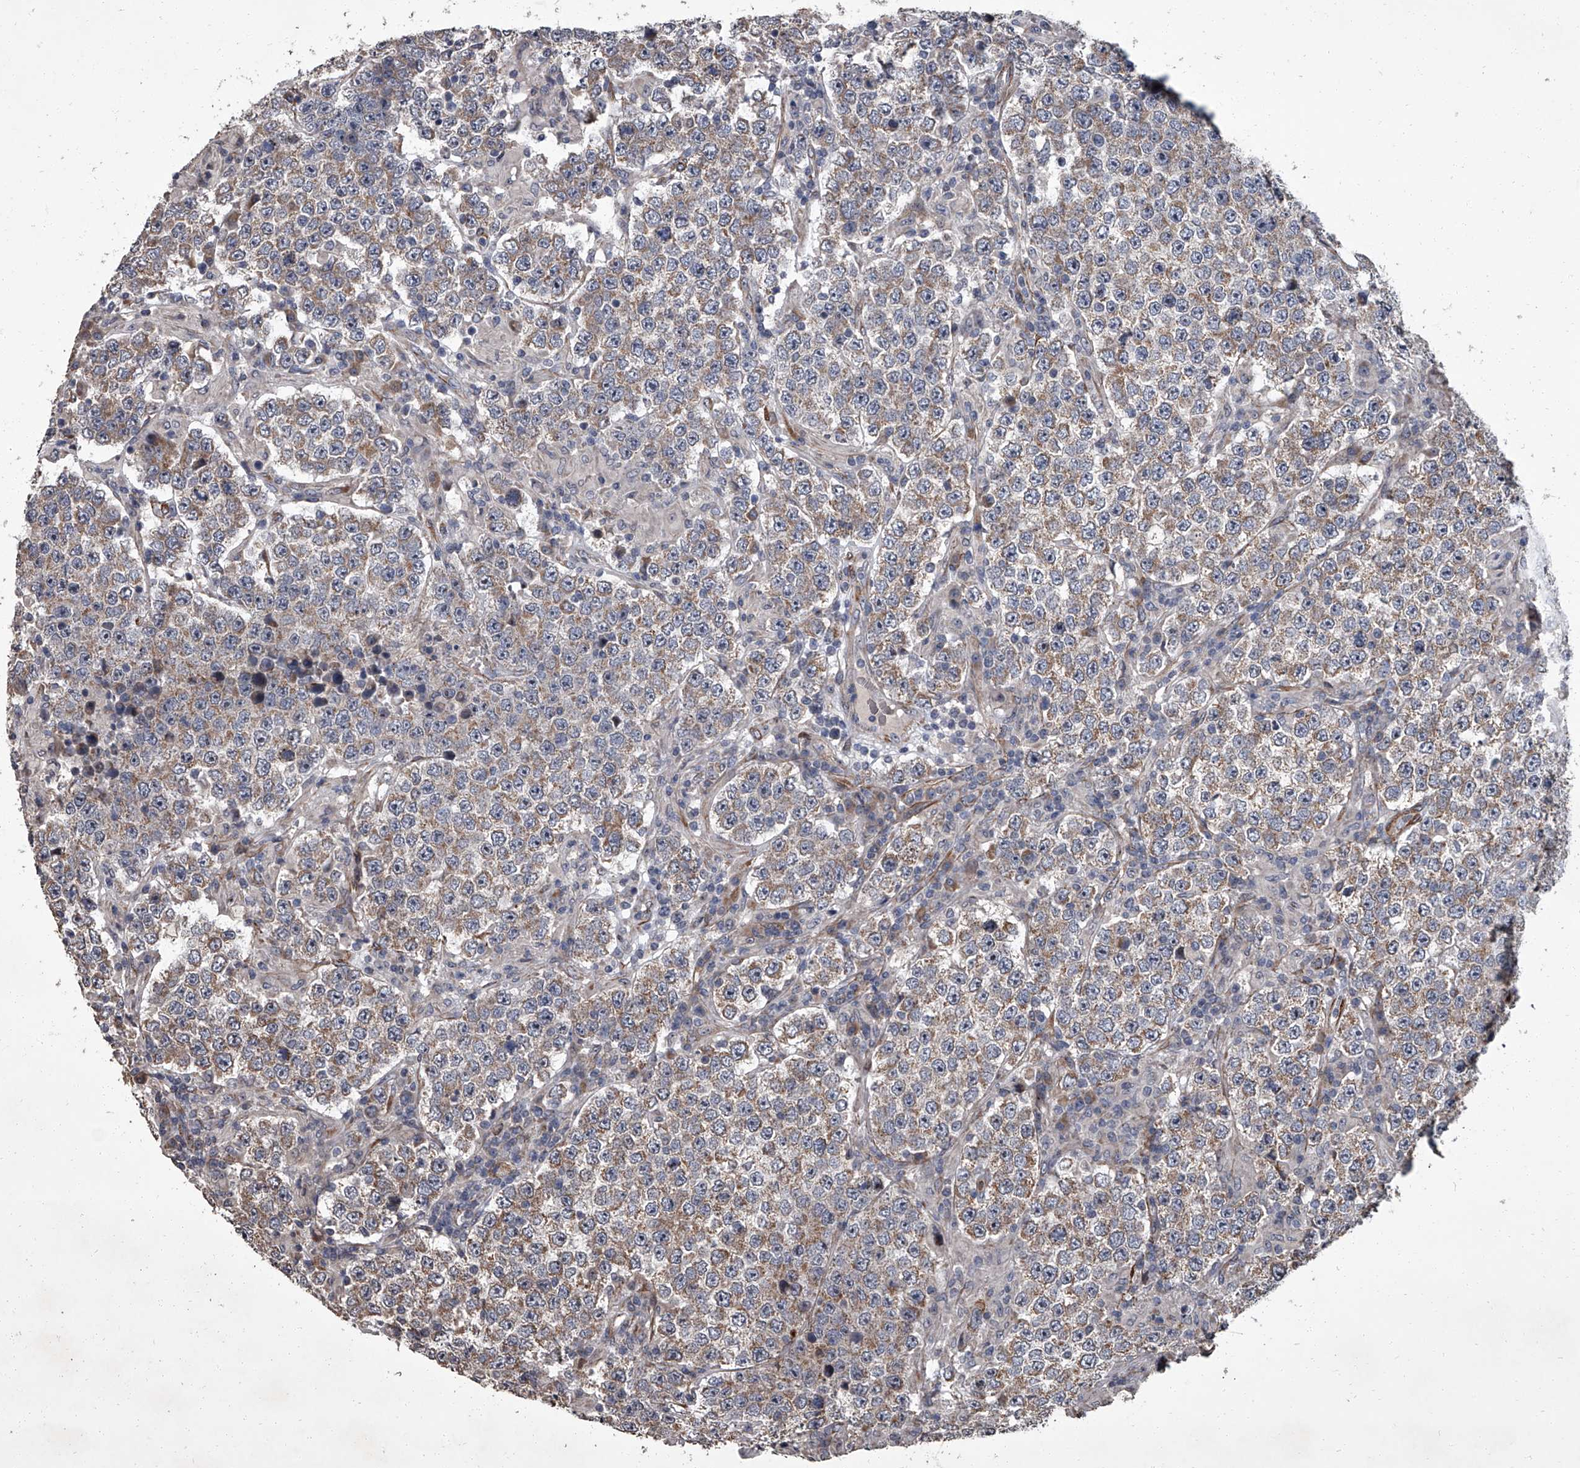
{"staining": {"intensity": "weak", "quantity": ">75%", "location": "cytoplasmic/membranous"}, "tissue": "testis cancer", "cell_type": "Tumor cells", "image_type": "cancer", "snomed": [{"axis": "morphology", "description": "Normal tissue, NOS"}, {"axis": "morphology", "description": "Urothelial carcinoma, High grade"}, {"axis": "morphology", "description": "Seminoma, NOS"}, {"axis": "morphology", "description": "Carcinoma, Embryonal, NOS"}, {"axis": "topography", "description": "Urinary bladder"}, {"axis": "topography", "description": "Testis"}], "caption": "IHC image of human seminoma (testis) stained for a protein (brown), which displays low levels of weak cytoplasmic/membranous expression in approximately >75% of tumor cells.", "gene": "SIRT4", "patient": {"sex": "male", "age": 41}}